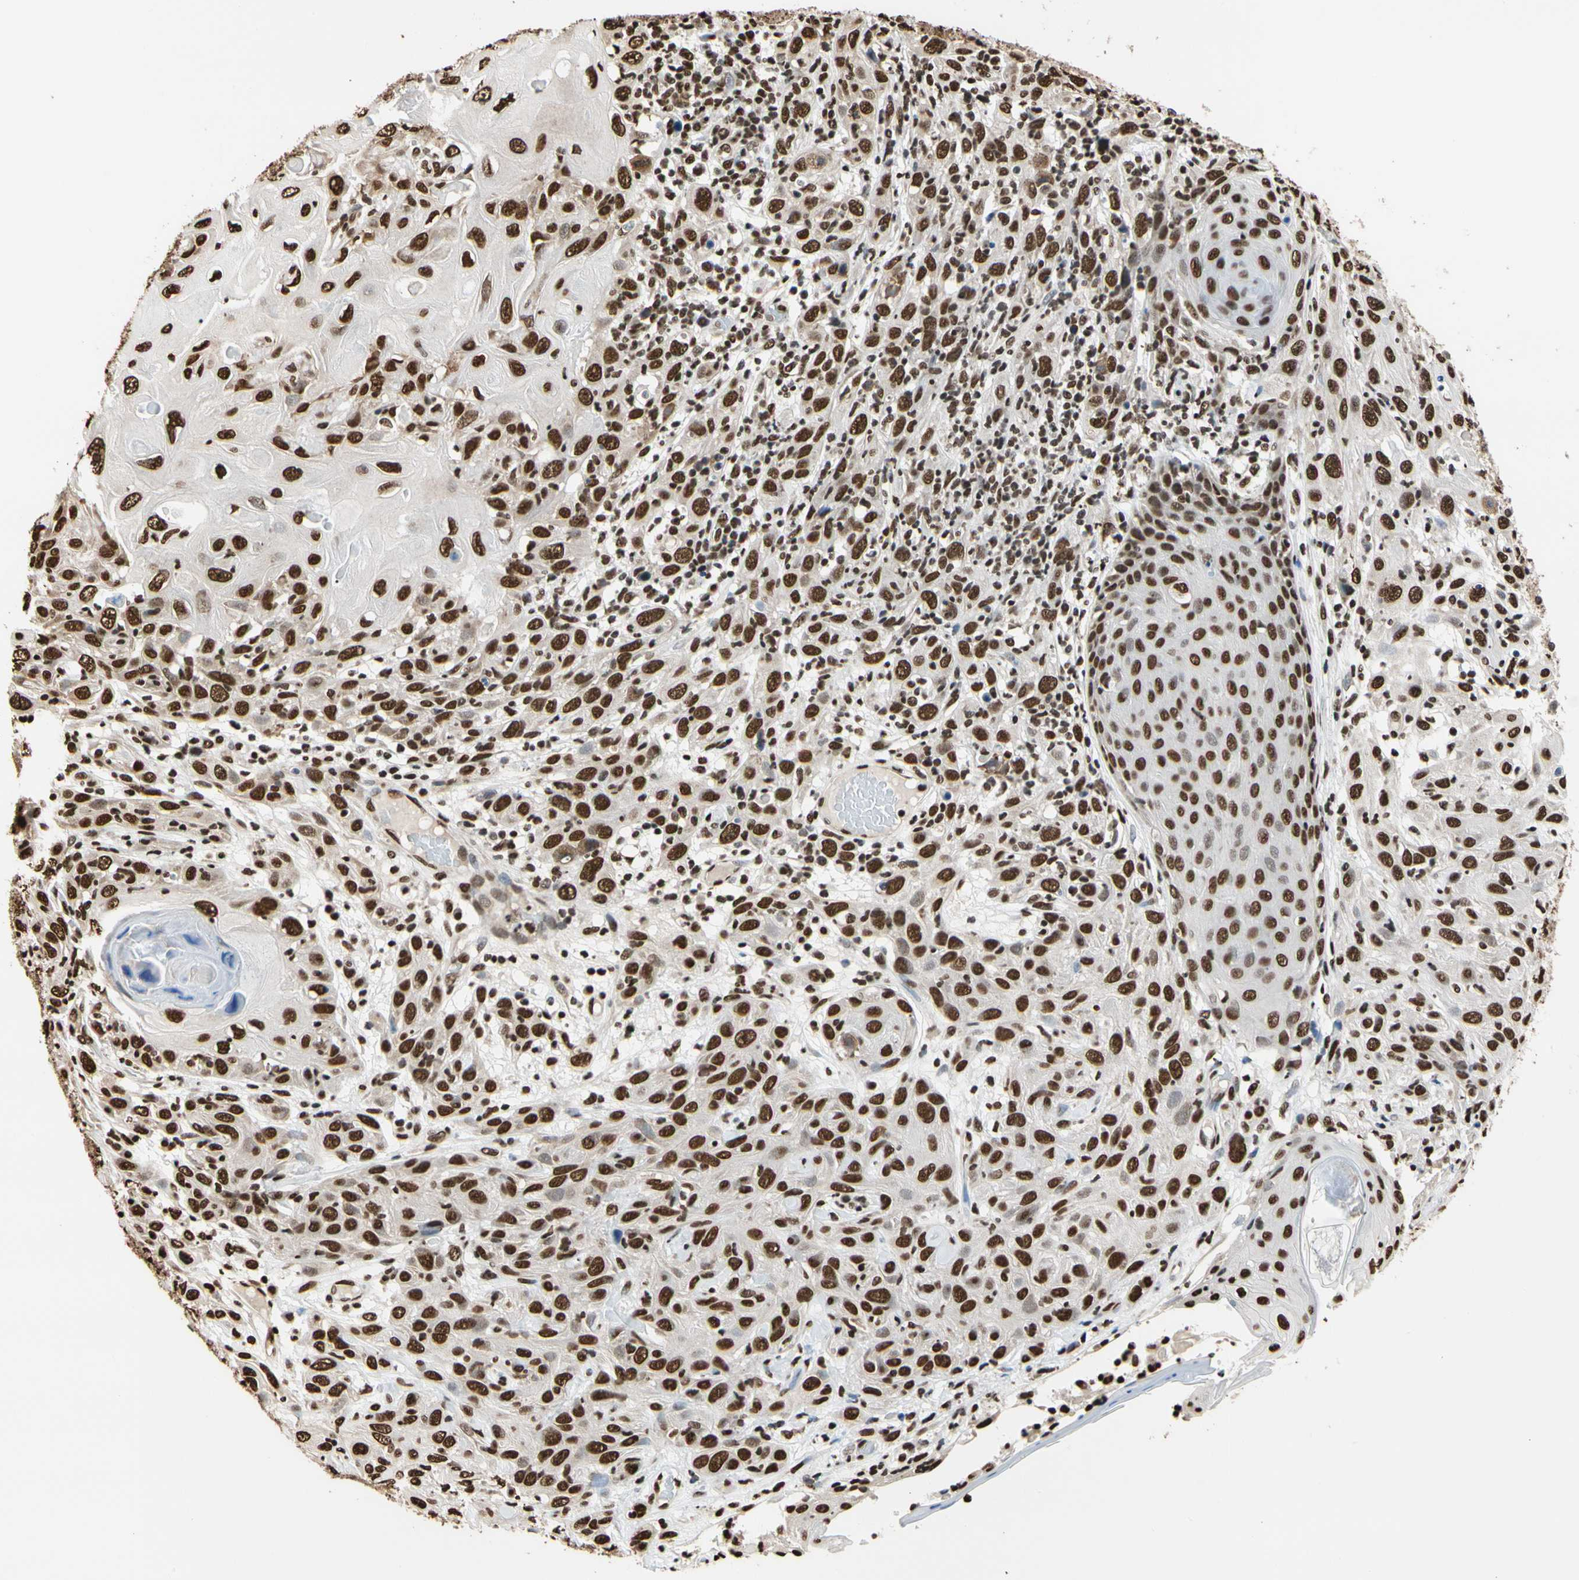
{"staining": {"intensity": "strong", "quantity": ">75%", "location": "cytoplasmic/membranous,nuclear"}, "tissue": "skin cancer", "cell_type": "Tumor cells", "image_type": "cancer", "snomed": [{"axis": "morphology", "description": "Squamous cell carcinoma, NOS"}, {"axis": "topography", "description": "Skin"}], "caption": "Squamous cell carcinoma (skin) stained with a protein marker demonstrates strong staining in tumor cells.", "gene": "HNRNPK", "patient": {"sex": "female", "age": 88}}